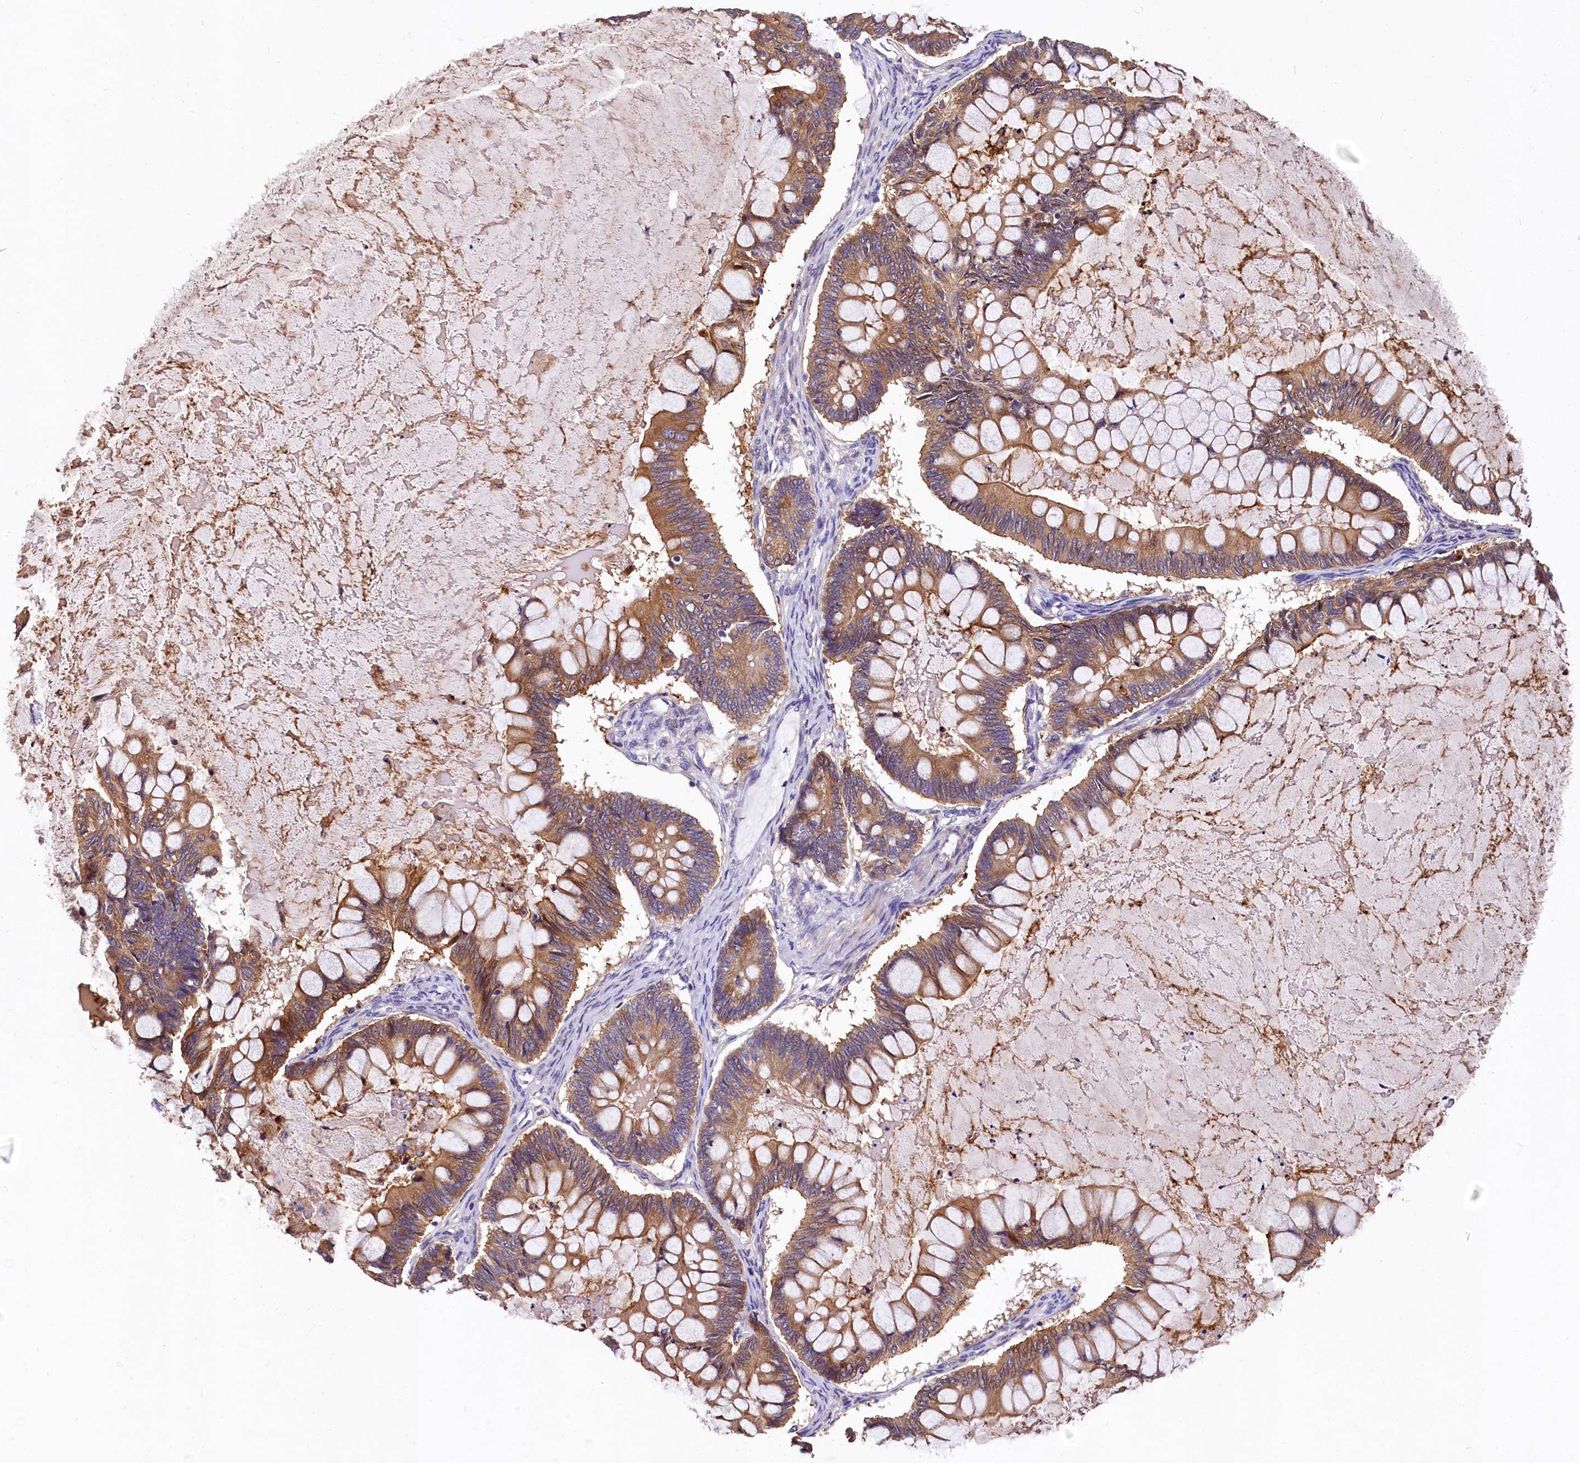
{"staining": {"intensity": "moderate", "quantity": ">75%", "location": "cytoplasmic/membranous"}, "tissue": "ovarian cancer", "cell_type": "Tumor cells", "image_type": "cancer", "snomed": [{"axis": "morphology", "description": "Cystadenocarcinoma, mucinous, NOS"}, {"axis": "topography", "description": "Ovary"}], "caption": "This is a histology image of immunohistochemistry (IHC) staining of ovarian mucinous cystadenocarcinoma, which shows moderate staining in the cytoplasmic/membranous of tumor cells.", "gene": "EPS8L2", "patient": {"sex": "female", "age": 61}}